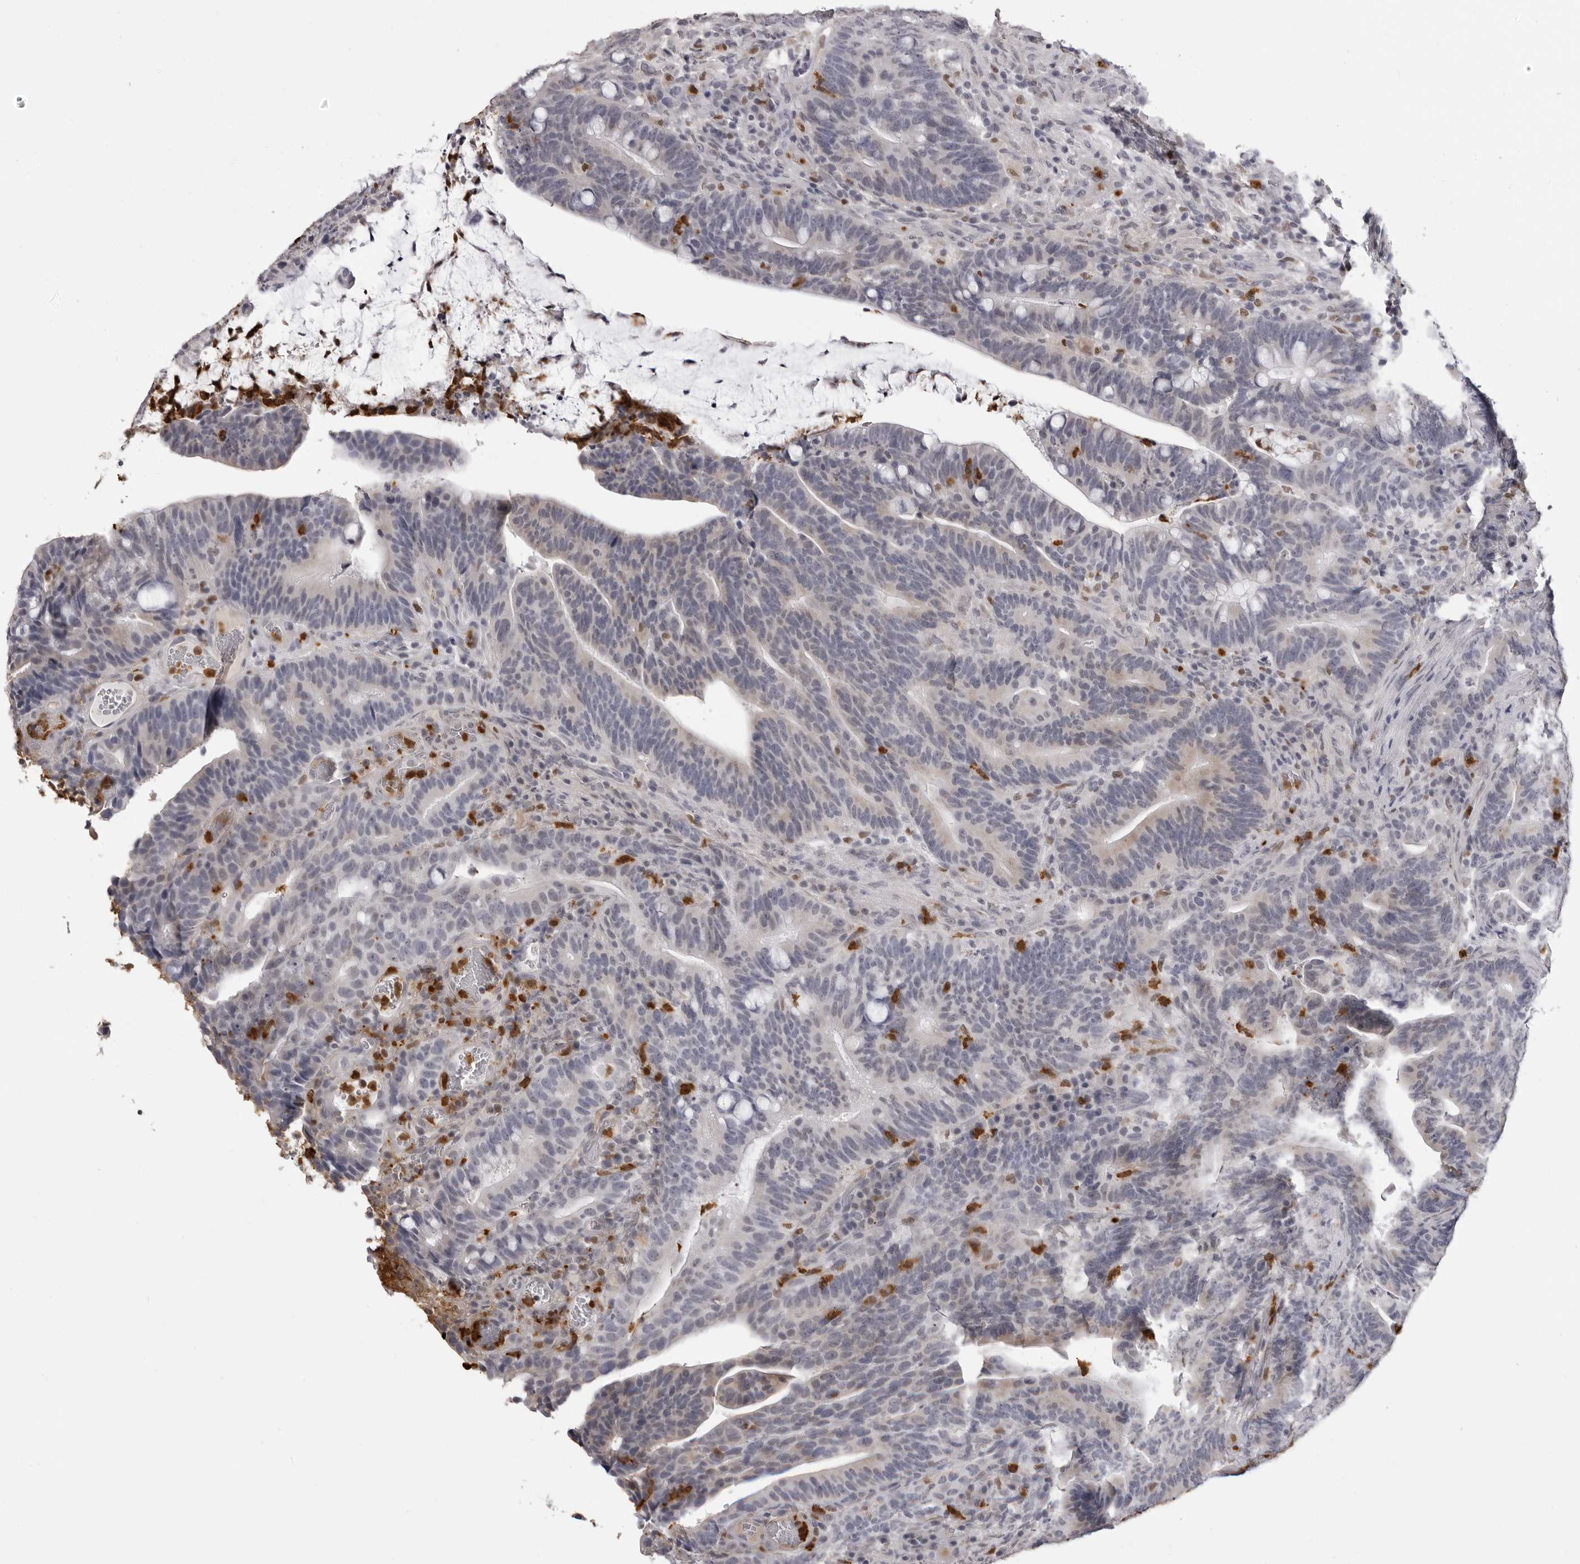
{"staining": {"intensity": "negative", "quantity": "none", "location": "none"}, "tissue": "colorectal cancer", "cell_type": "Tumor cells", "image_type": "cancer", "snomed": [{"axis": "morphology", "description": "Adenocarcinoma, NOS"}, {"axis": "topography", "description": "Colon"}], "caption": "Colorectal adenocarcinoma stained for a protein using IHC reveals no positivity tumor cells.", "gene": "IL31", "patient": {"sex": "female", "age": 66}}